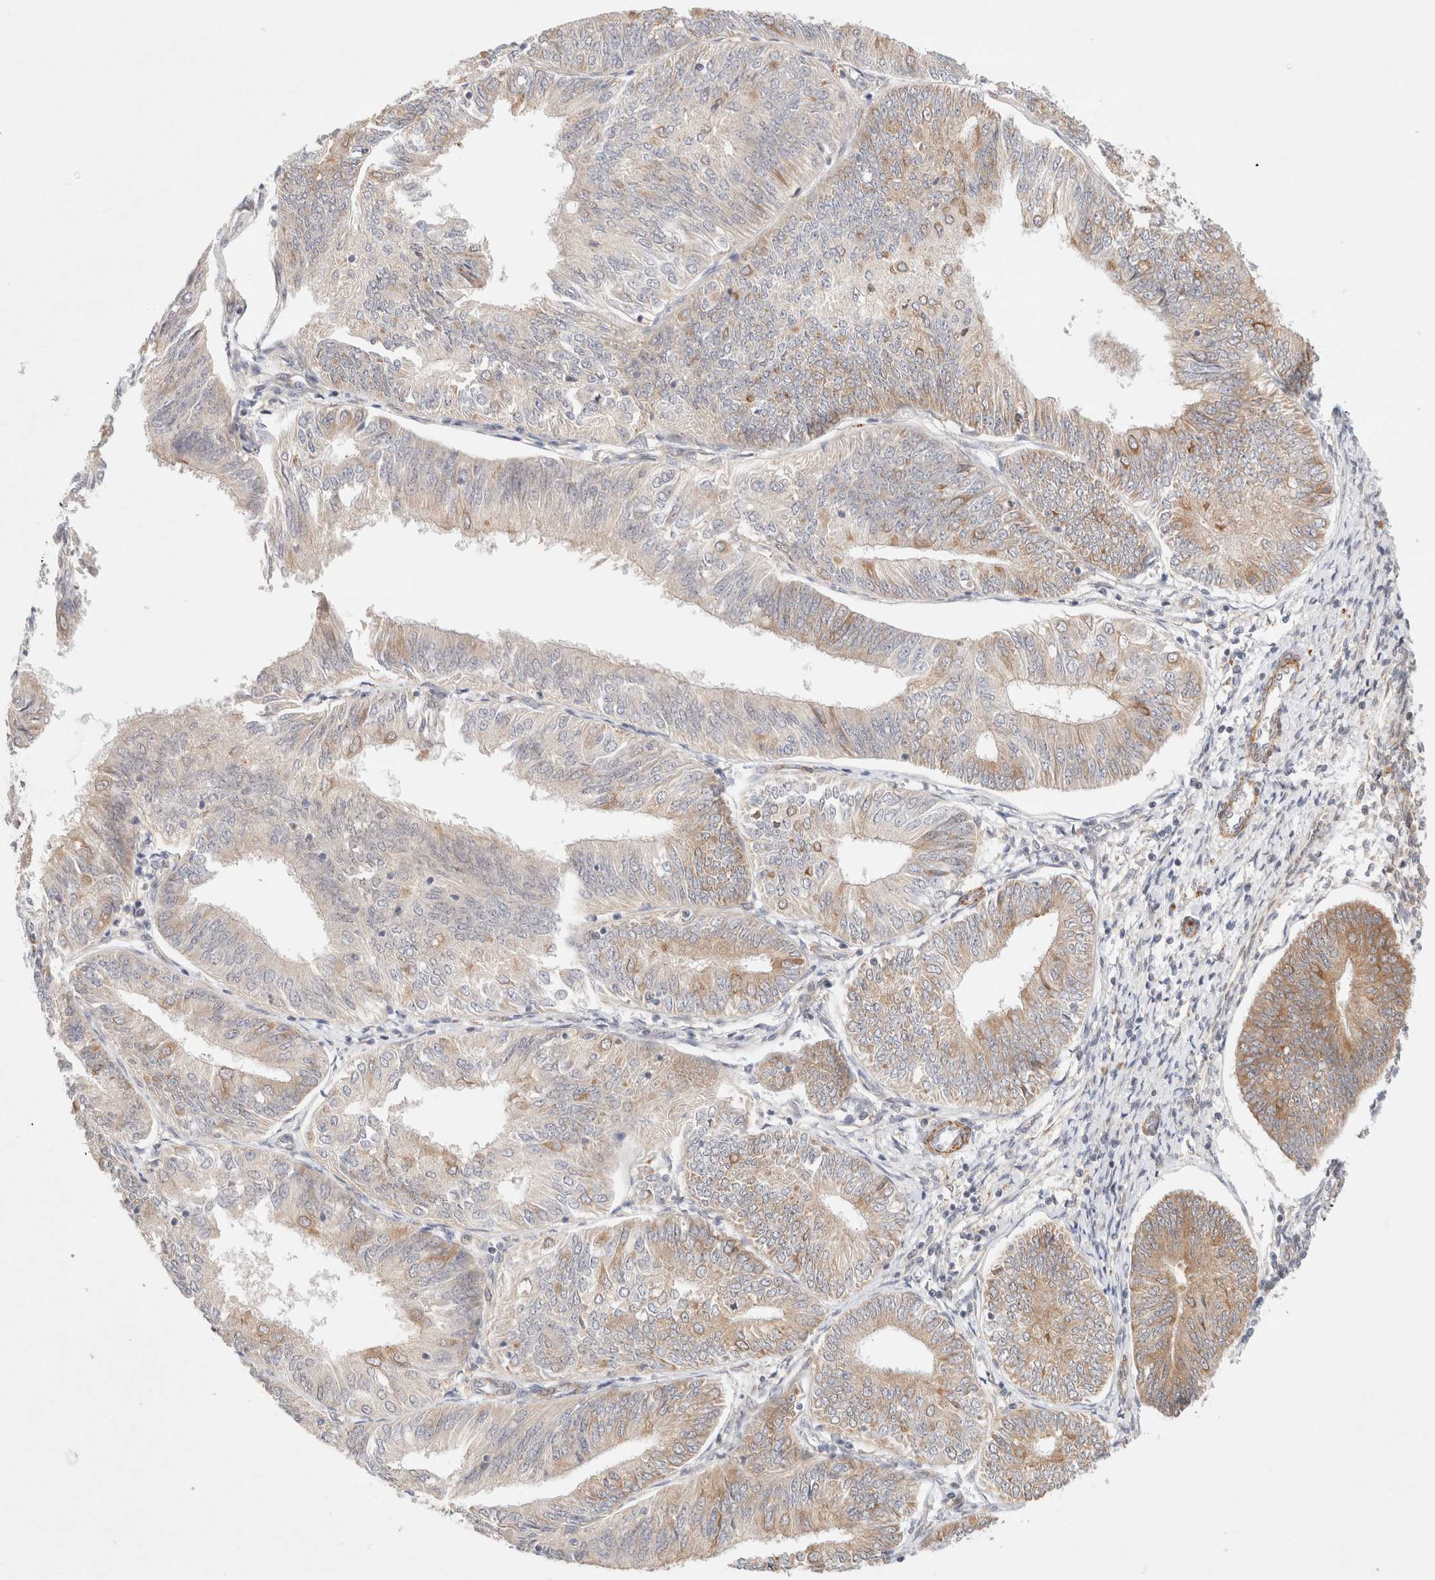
{"staining": {"intensity": "moderate", "quantity": "25%-75%", "location": "cytoplasmic/membranous"}, "tissue": "endometrial cancer", "cell_type": "Tumor cells", "image_type": "cancer", "snomed": [{"axis": "morphology", "description": "Adenocarcinoma, NOS"}, {"axis": "topography", "description": "Endometrium"}], "caption": "Human endometrial cancer stained with a brown dye shows moderate cytoplasmic/membranous positive positivity in about 25%-75% of tumor cells.", "gene": "RRP15", "patient": {"sex": "female", "age": 58}}